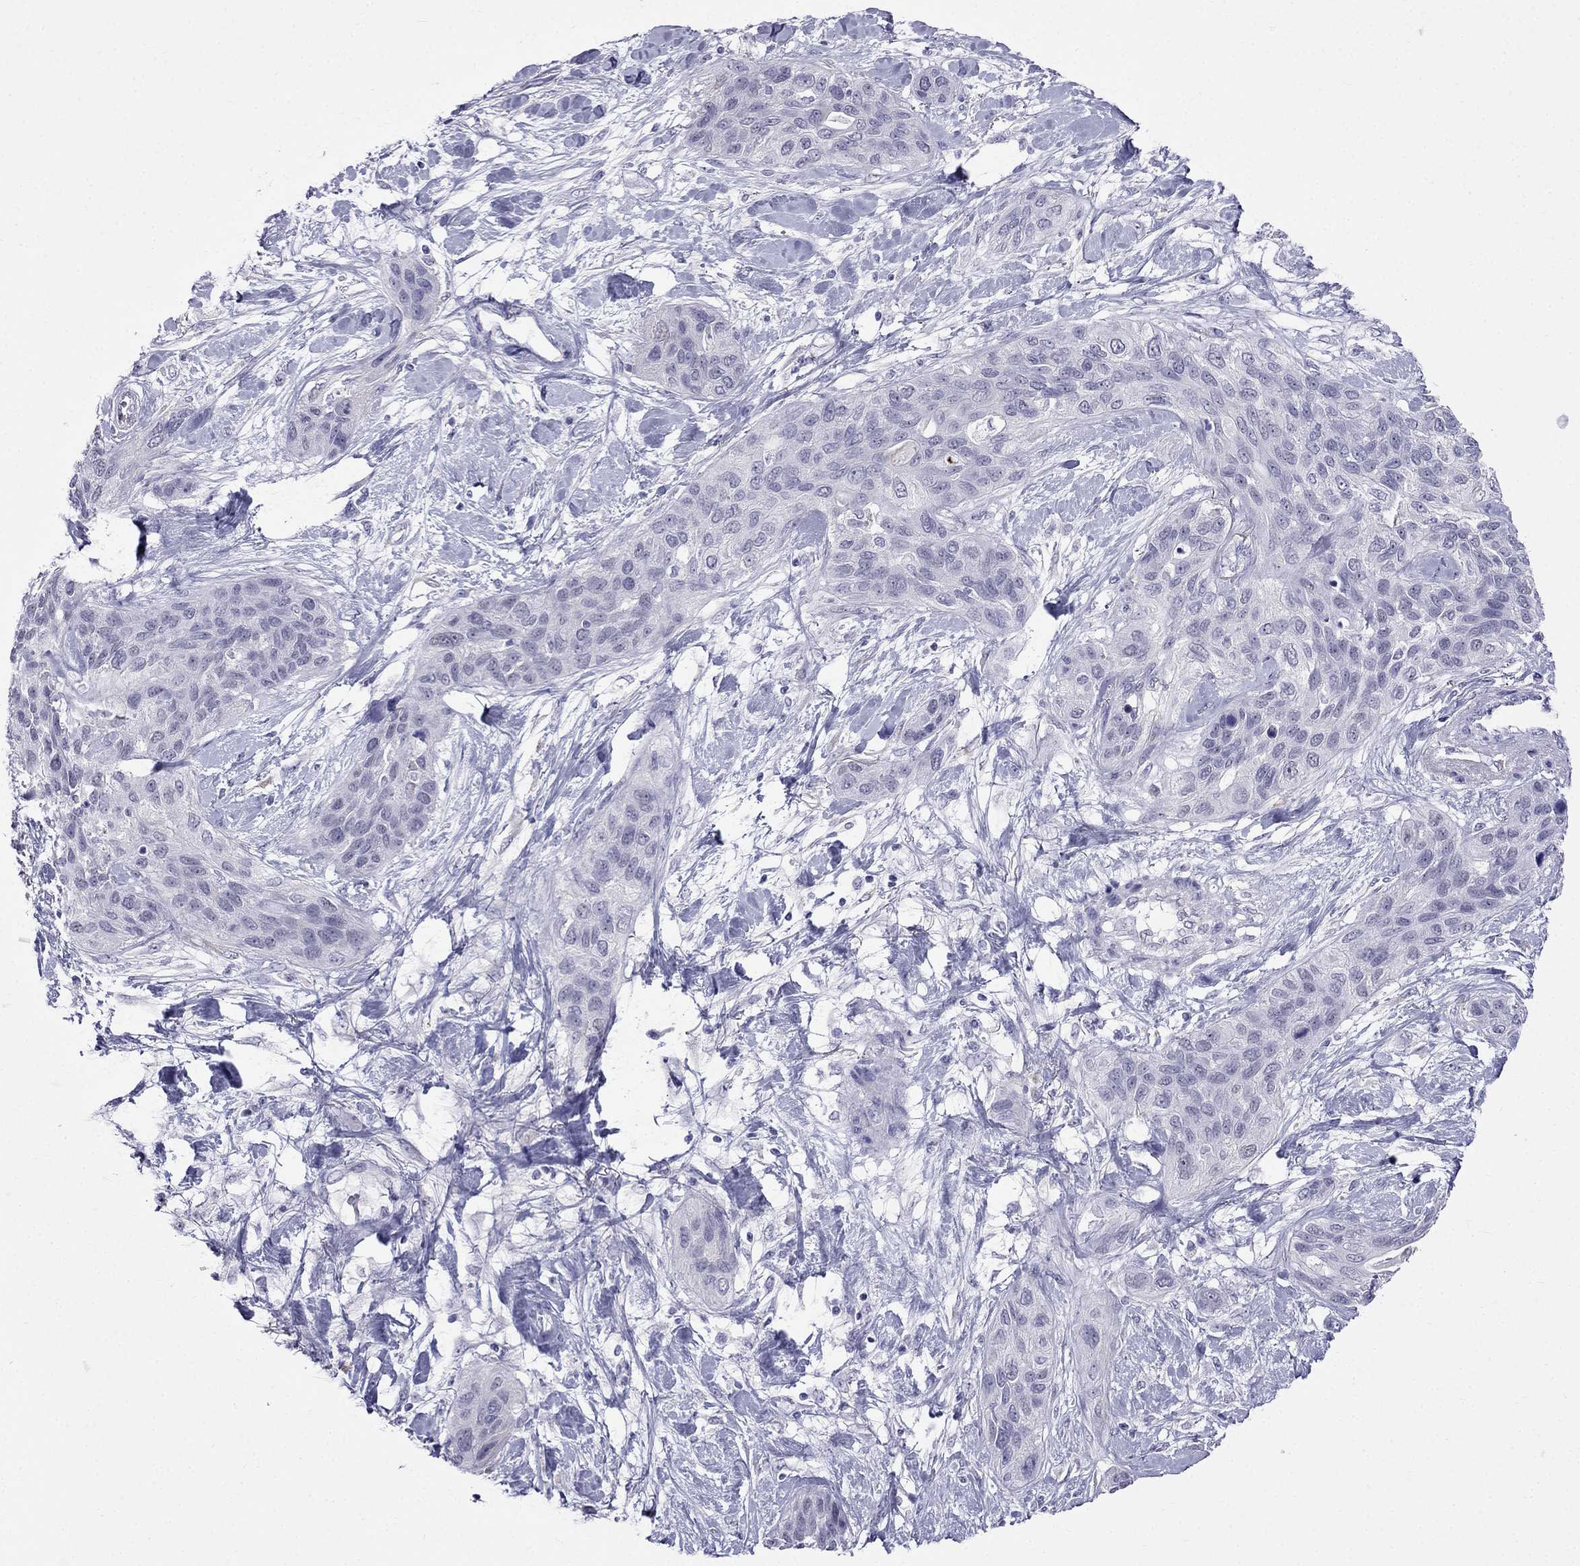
{"staining": {"intensity": "negative", "quantity": "none", "location": "none"}, "tissue": "lung cancer", "cell_type": "Tumor cells", "image_type": "cancer", "snomed": [{"axis": "morphology", "description": "Squamous cell carcinoma, NOS"}, {"axis": "topography", "description": "Lung"}], "caption": "Squamous cell carcinoma (lung) stained for a protein using immunohistochemistry (IHC) reveals no positivity tumor cells.", "gene": "MGP", "patient": {"sex": "female", "age": 70}}